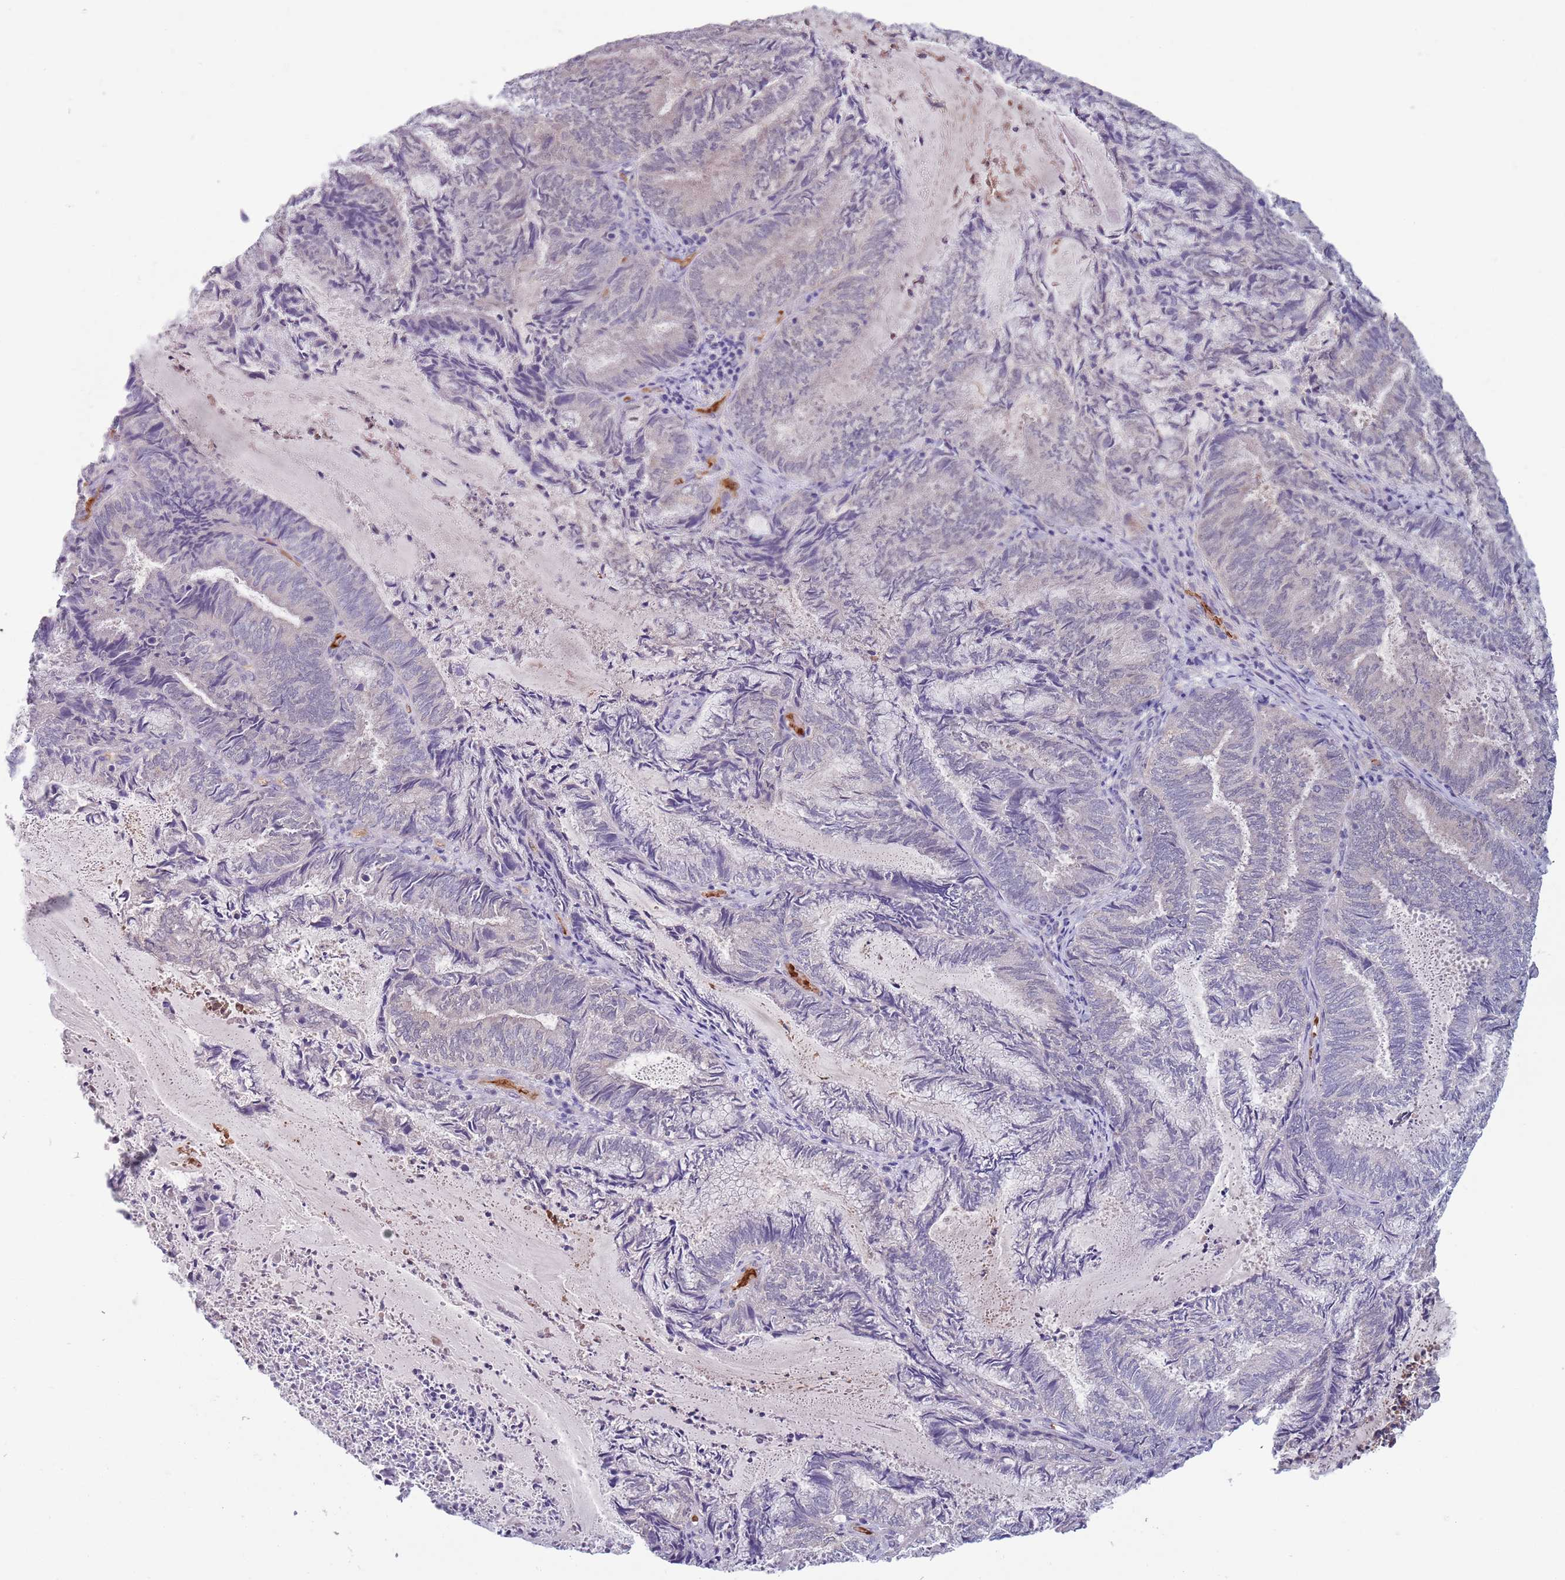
{"staining": {"intensity": "negative", "quantity": "none", "location": "none"}, "tissue": "endometrial cancer", "cell_type": "Tumor cells", "image_type": "cancer", "snomed": [{"axis": "morphology", "description": "Adenocarcinoma, NOS"}, {"axis": "topography", "description": "Endometrium"}], "caption": "Endometrial adenocarcinoma stained for a protein using immunohistochemistry demonstrates no staining tumor cells.", "gene": "CLNS1A", "patient": {"sex": "female", "age": 80}}